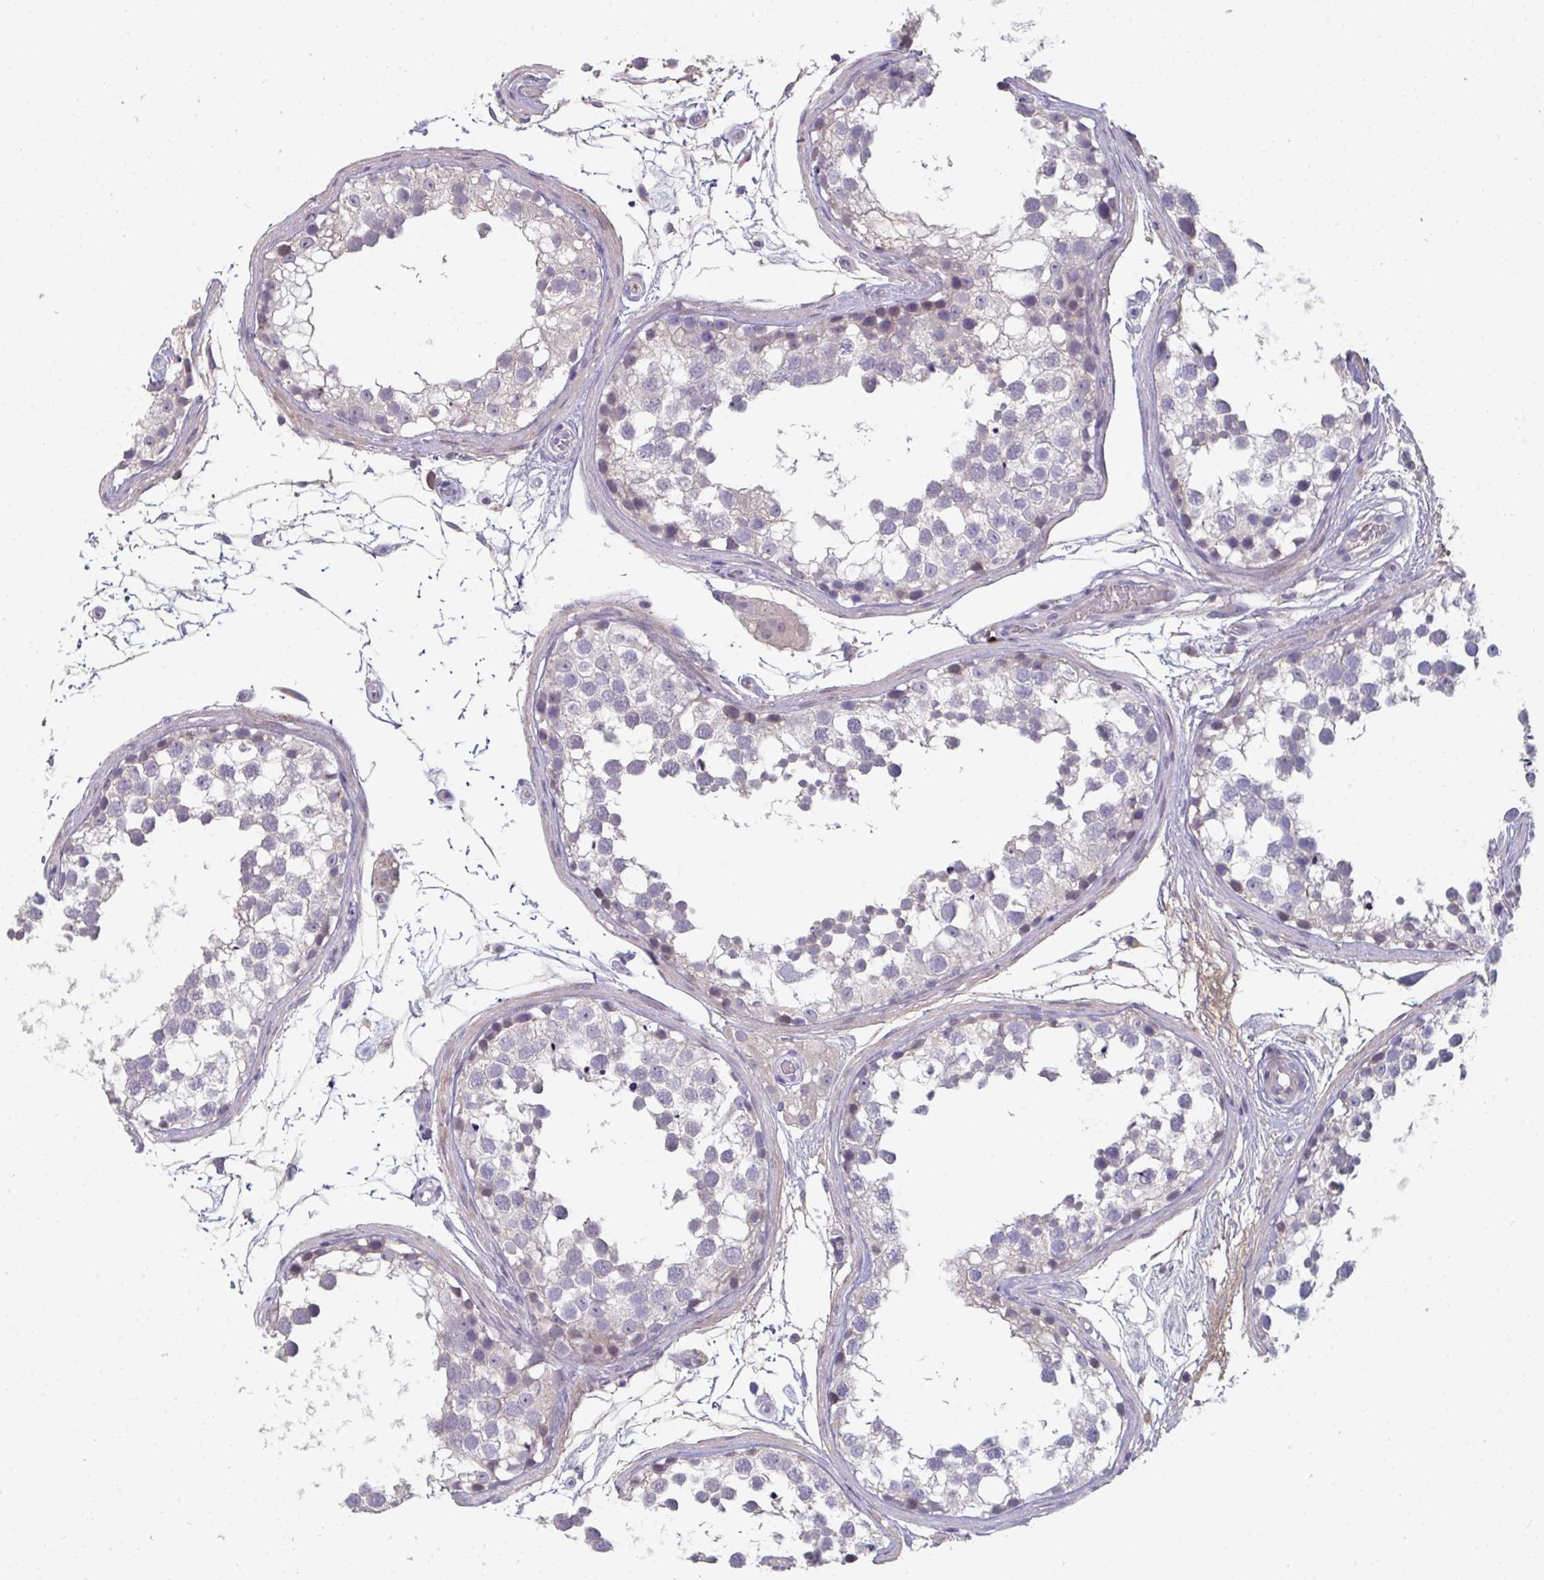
{"staining": {"intensity": "negative", "quantity": "none", "location": "none"}, "tissue": "testis", "cell_type": "Cells in seminiferous ducts", "image_type": "normal", "snomed": [{"axis": "morphology", "description": "Normal tissue, NOS"}, {"axis": "morphology", "description": "Seminoma, NOS"}, {"axis": "topography", "description": "Testis"}], "caption": "Human testis stained for a protein using IHC reveals no staining in cells in seminiferous ducts.", "gene": "HGFAC", "patient": {"sex": "male", "age": 65}}